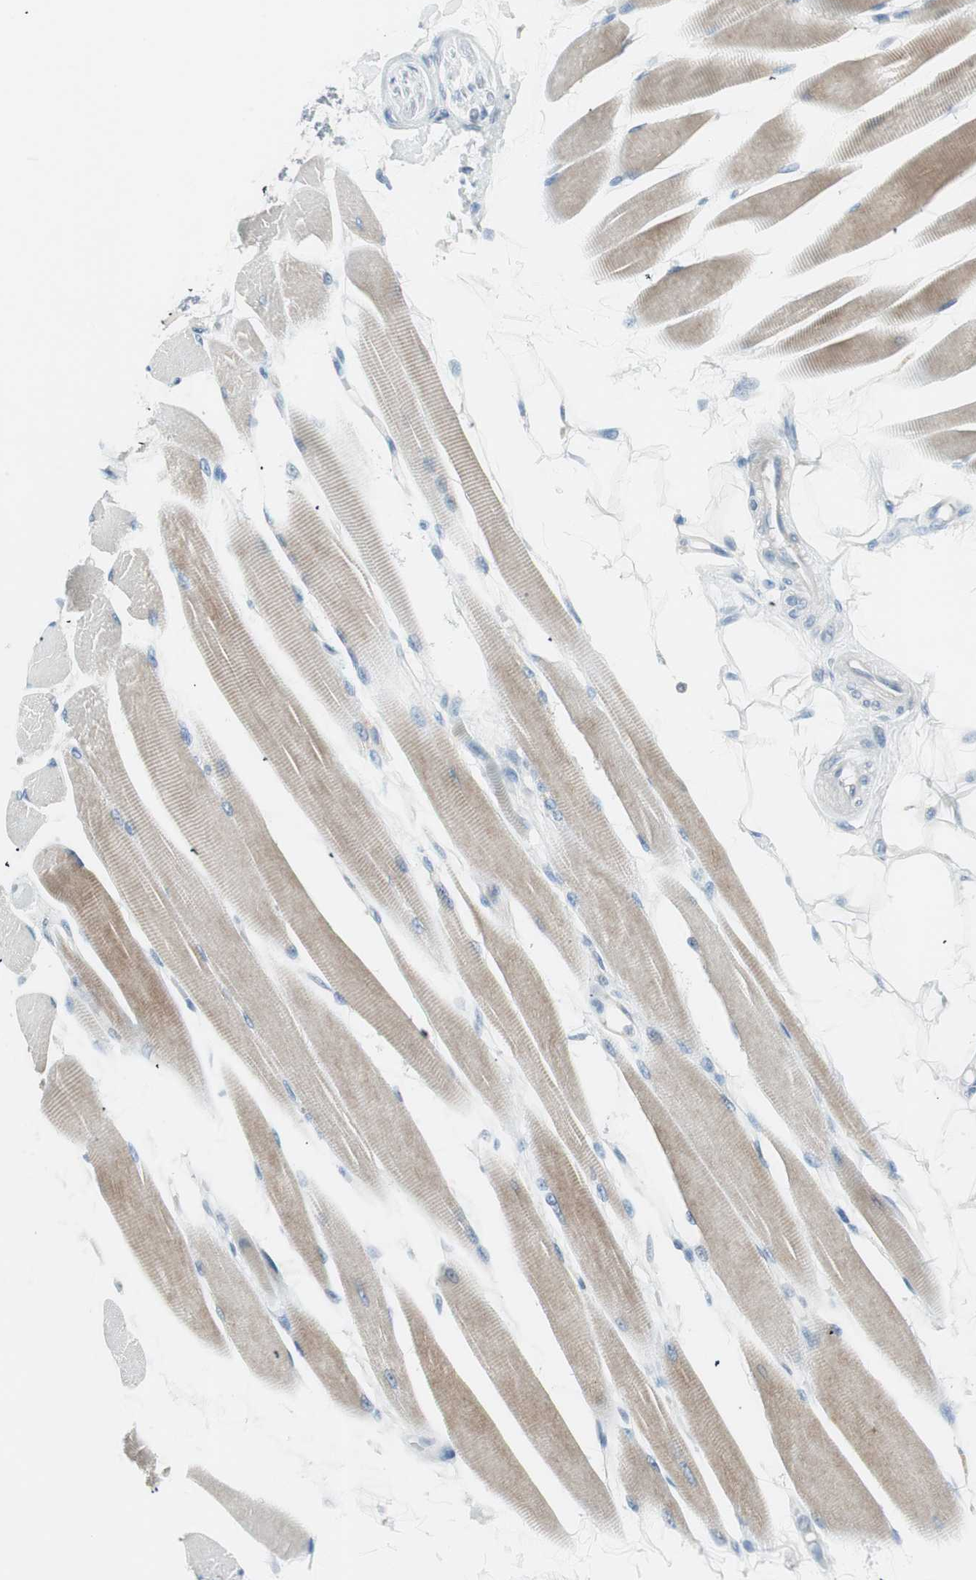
{"staining": {"intensity": "moderate", "quantity": ">75%", "location": "cytoplasmic/membranous"}, "tissue": "skeletal muscle", "cell_type": "Myocytes", "image_type": "normal", "snomed": [{"axis": "morphology", "description": "Normal tissue, NOS"}, {"axis": "topography", "description": "Skeletal muscle"}, {"axis": "topography", "description": "Peripheral nerve tissue"}], "caption": "A histopathology image of skeletal muscle stained for a protein exhibits moderate cytoplasmic/membranous brown staining in myocytes.", "gene": "ITLN2", "patient": {"sex": "female", "age": 84}}